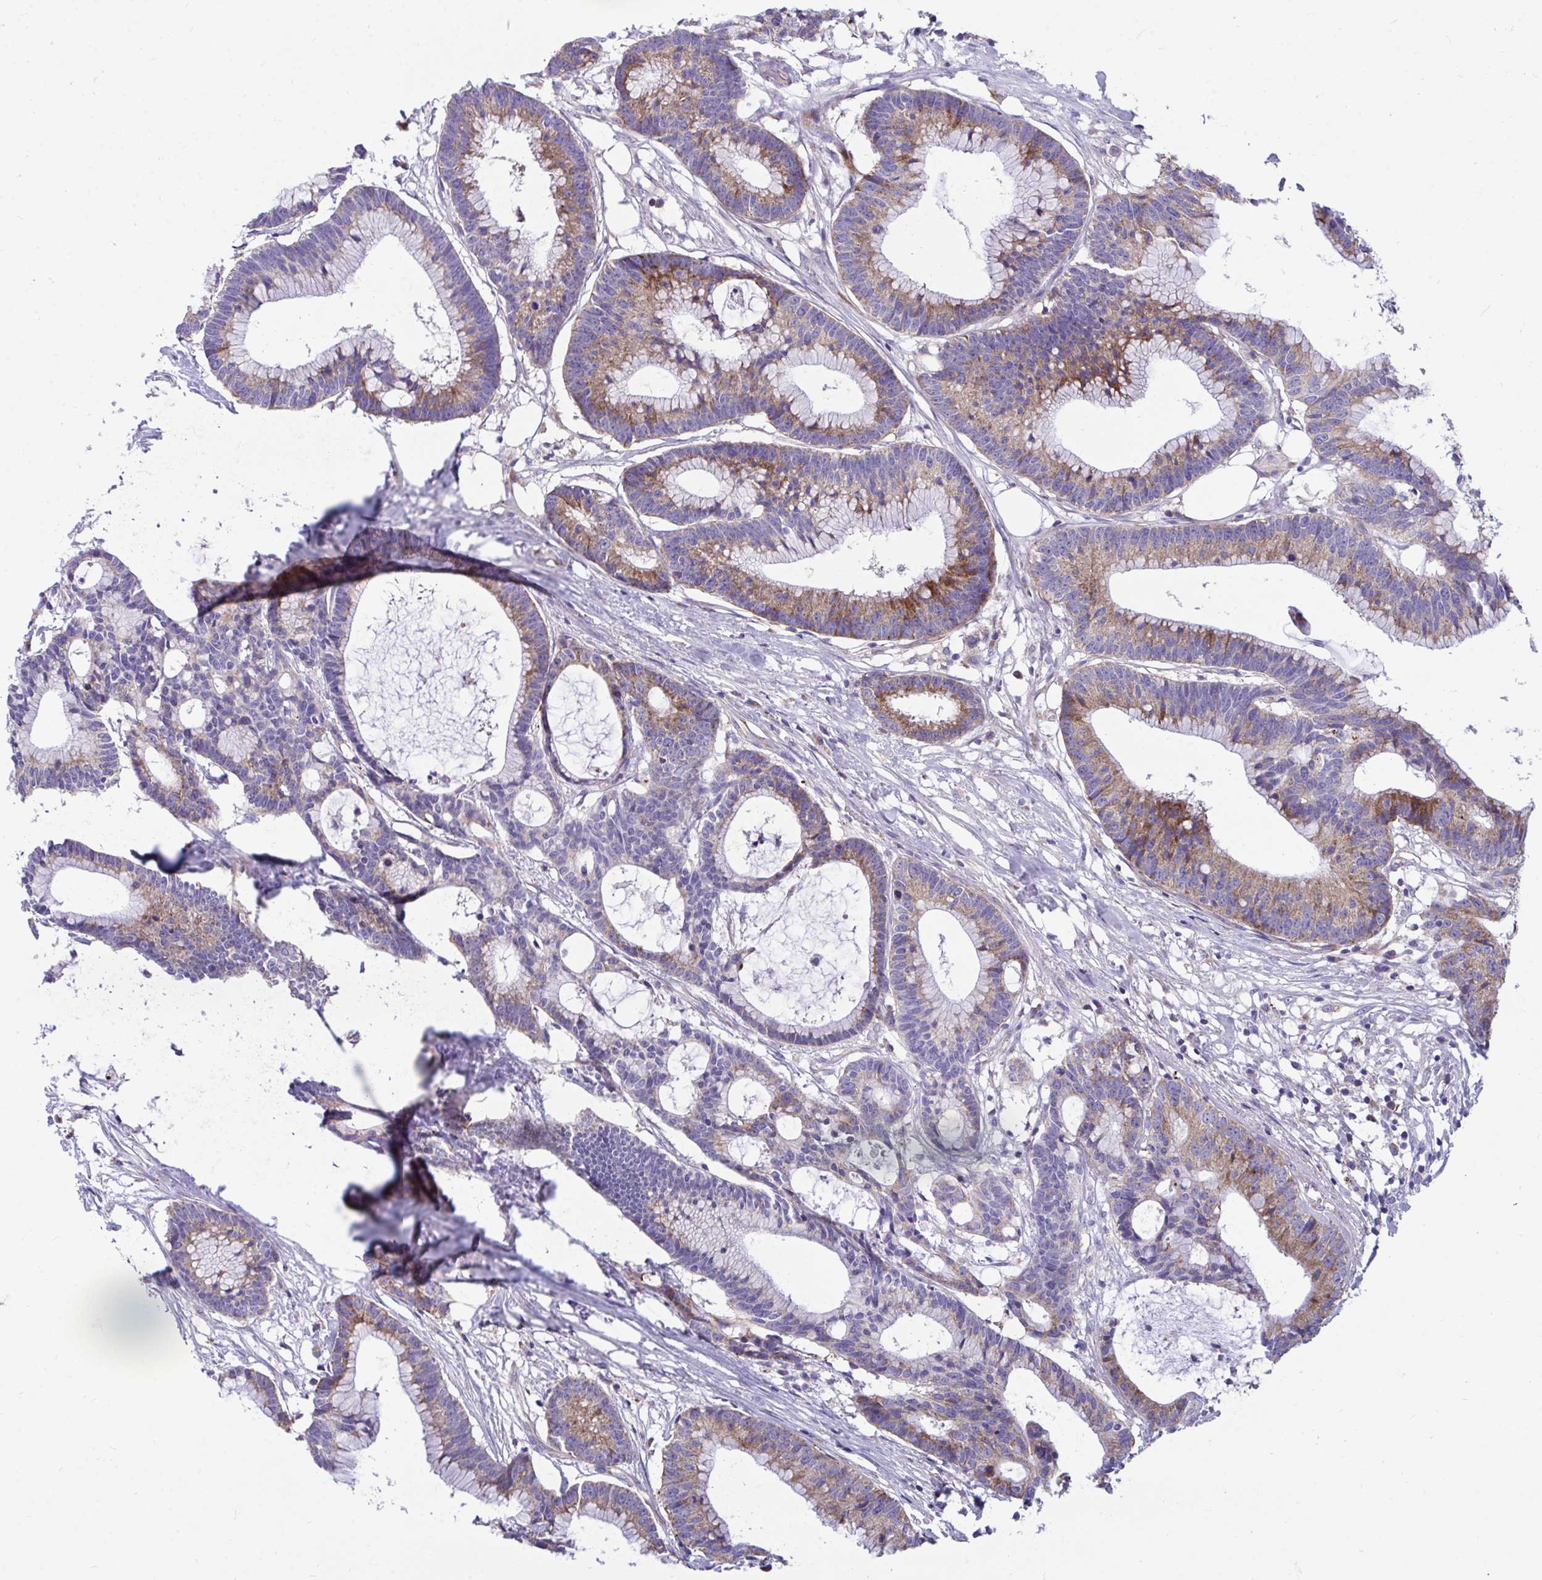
{"staining": {"intensity": "moderate", "quantity": "25%-75%", "location": "cytoplasmic/membranous"}, "tissue": "colorectal cancer", "cell_type": "Tumor cells", "image_type": "cancer", "snomed": [{"axis": "morphology", "description": "Adenocarcinoma, NOS"}, {"axis": "topography", "description": "Colon"}], "caption": "Tumor cells display moderate cytoplasmic/membranous staining in approximately 25%-75% of cells in colorectal cancer.", "gene": "MRPS16", "patient": {"sex": "female", "age": 78}}